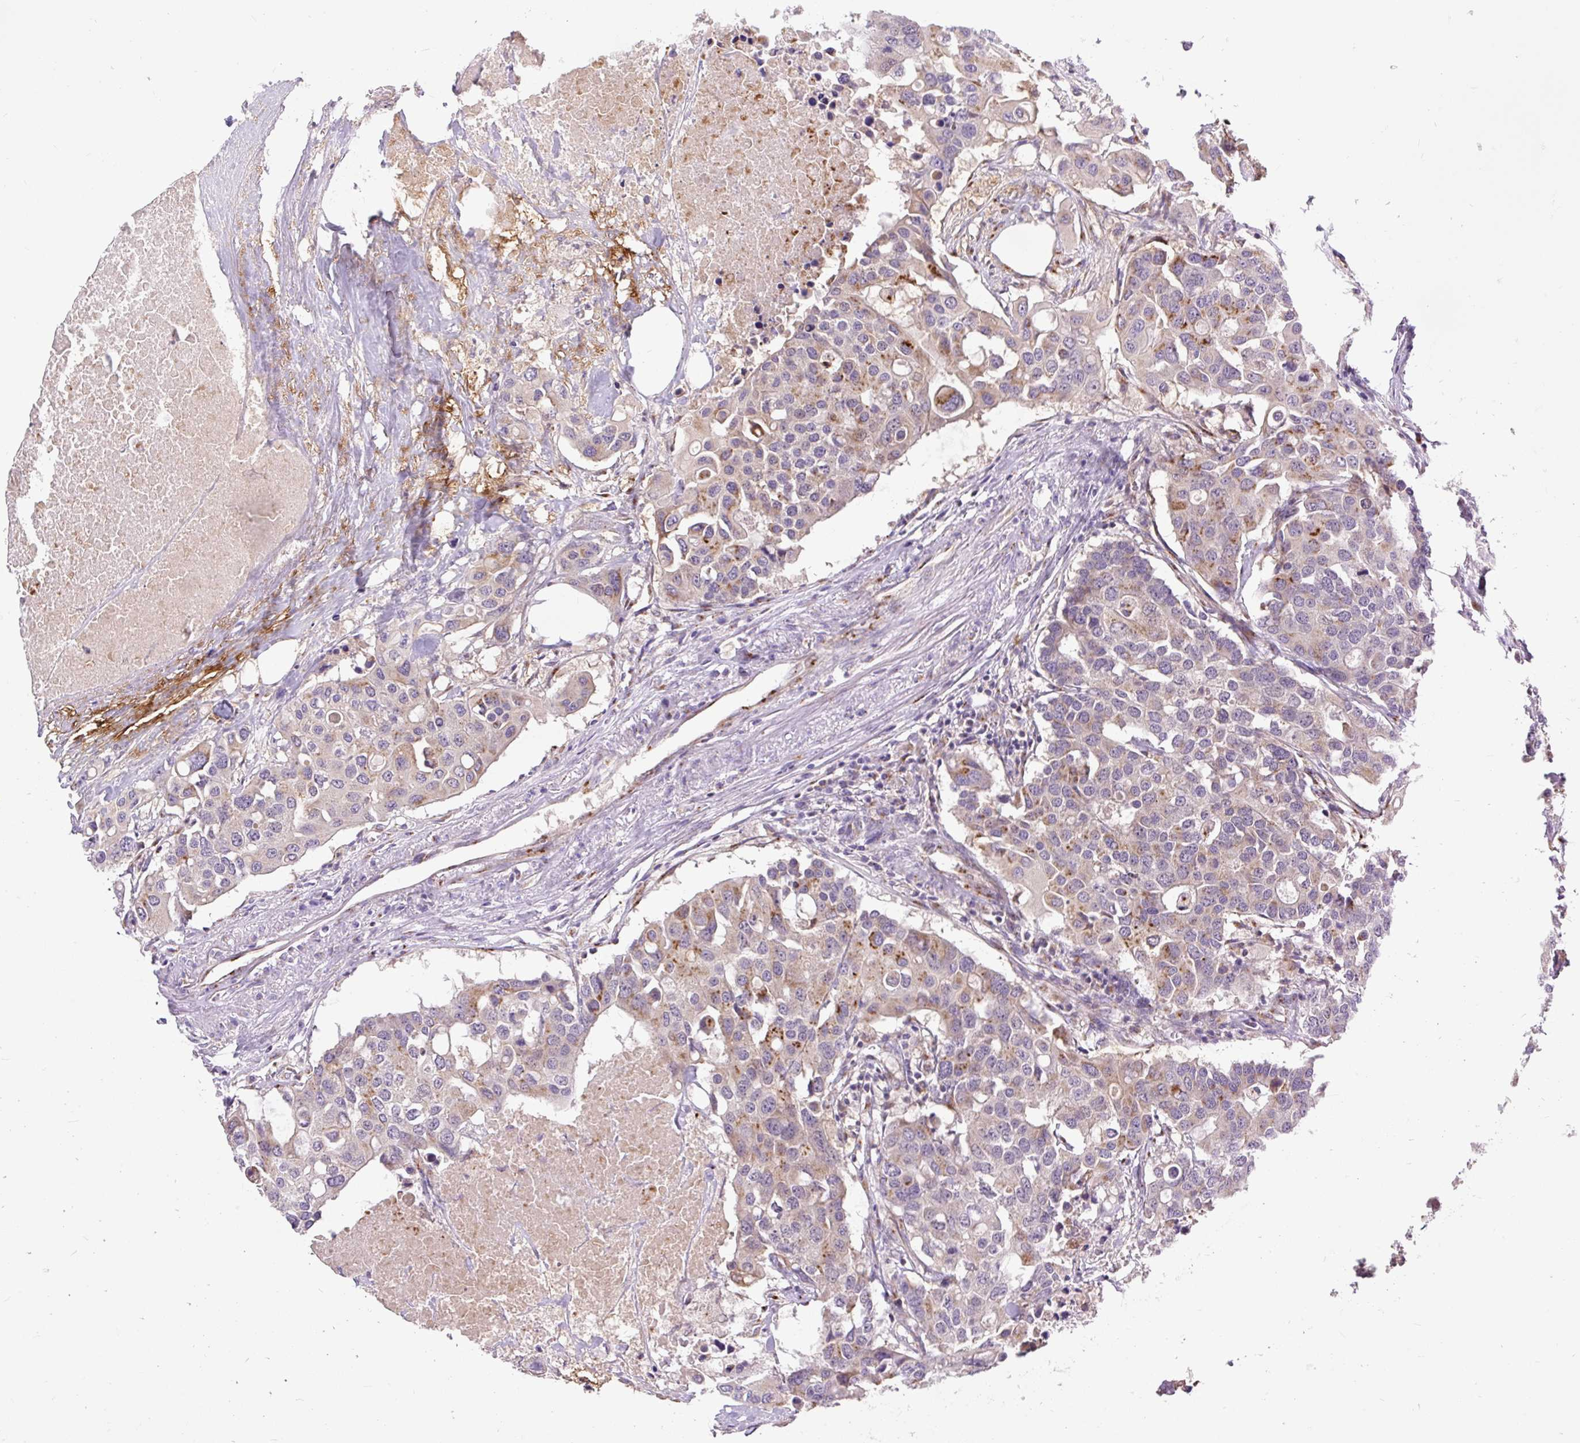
{"staining": {"intensity": "moderate", "quantity": "<25%", "location": "cytoplasmic/membranous"}, "tissue": "colorectal cancer", "cell_type": "Tumor cells", "image_type": "cancer", "snomed": [{"axis": "morphology", "description": "Adenocarcinoma, NOS"}, {"axis": "topography", "description": "Colon"}], "caption": "Immunohistochemistry micrograph of neoplastic tissue: human colorectal adenocarcinoma stained using IHC displays low levels of moderate protein expression localized specifically in the cytoplasmic/membranous of tumor cells, appearing as a cytoplasmic/membranous brown color.", "gene": "MSMP", "patient": {"sex": "male", "age": 77}}